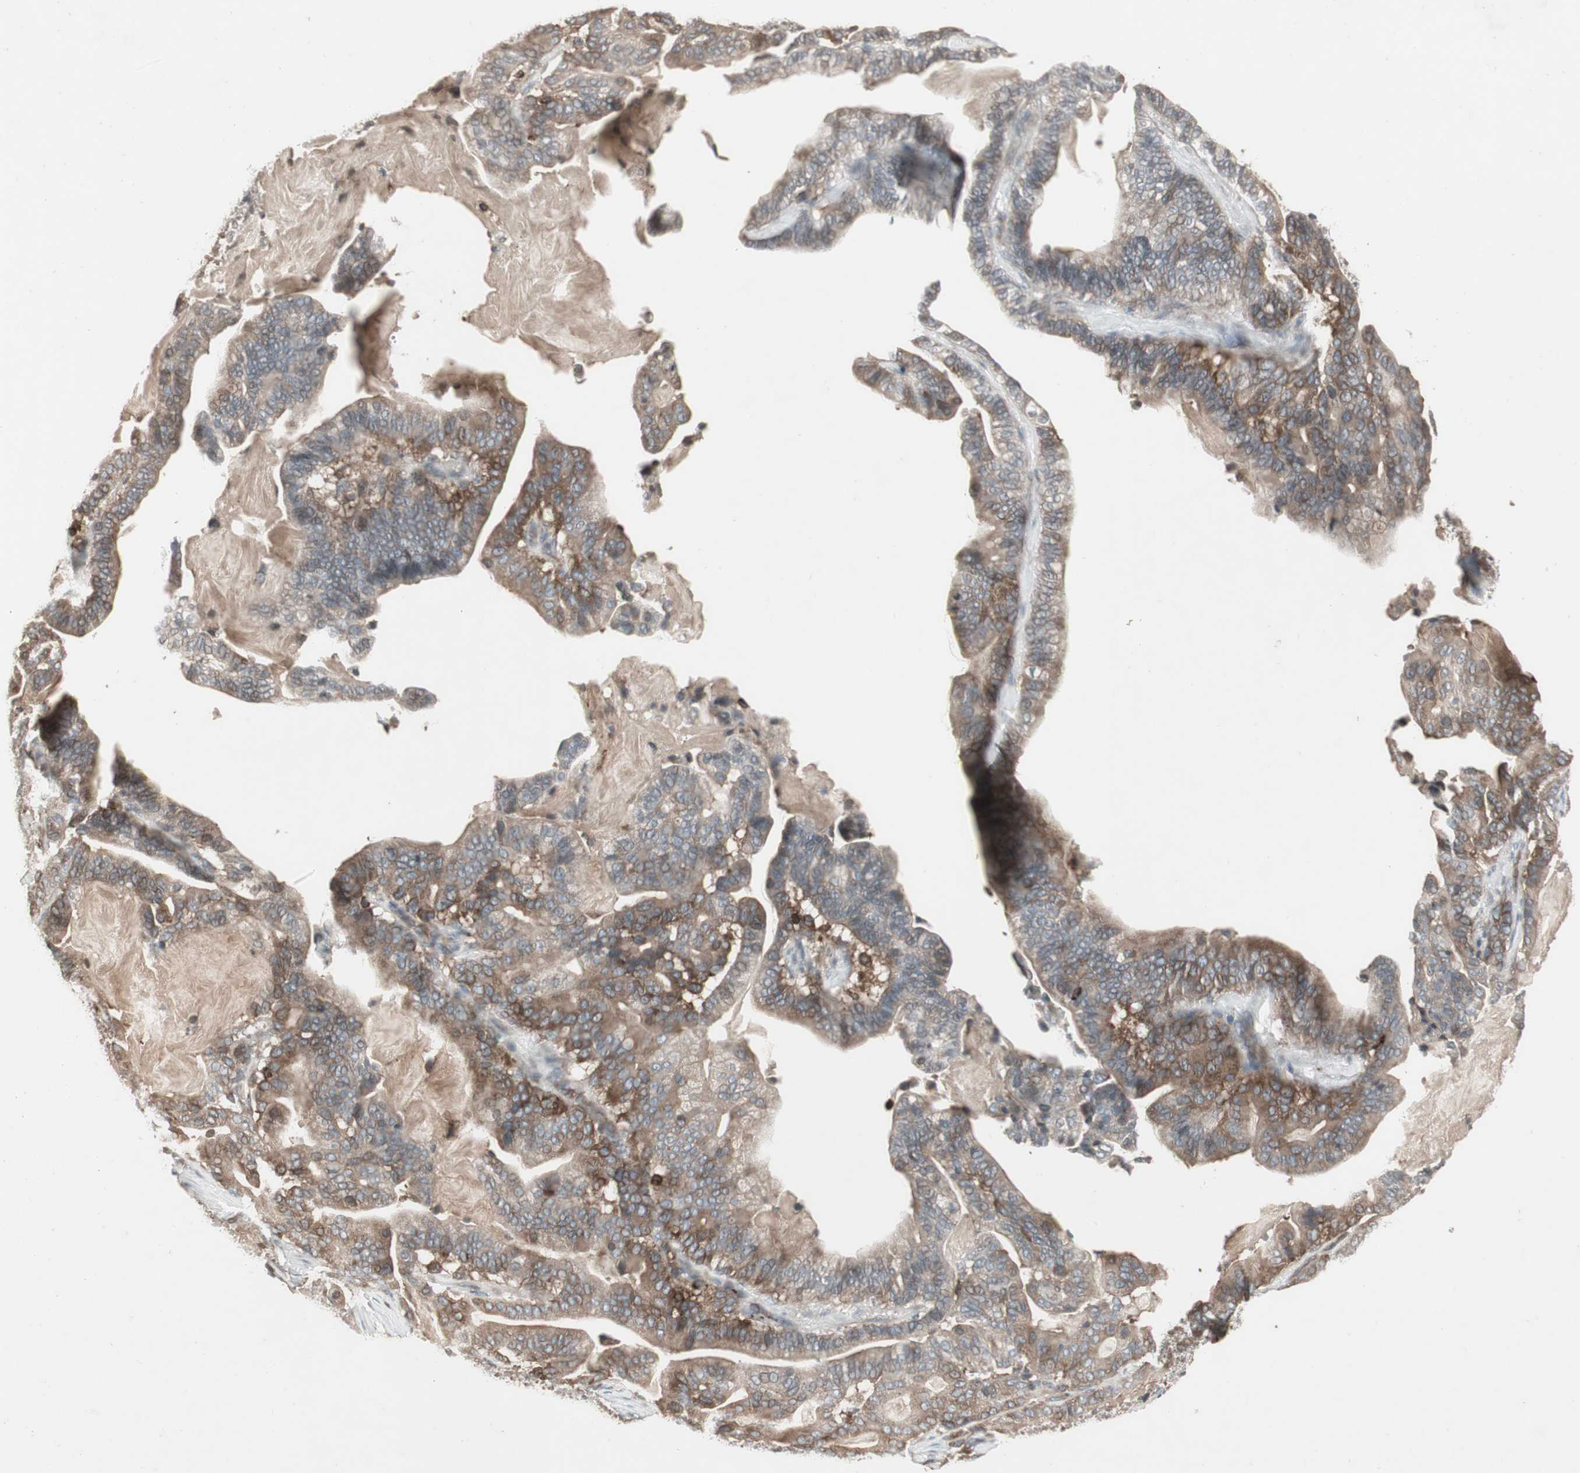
{"staining": {"intensity": "moderate", "quantity": "25%-75%", "location": "cytoplasmic/membranous"}, "tissue": "pancreatic cancer", "cell_type": "Tumor cells", "image_type": "cancer", "snomed": [{"axis": "morphology", "description": "Adenocarcinoma, NOS"}, {"axis": "topography", "description": "Pancreas"}], "caption": "A photomicrograph of human pancreatic adenocarcinoma stained for a protein shows moderate cytoplasmic/membranous brown staining in tumor cells. The staining is performed using DAB (3,3'-diaminobenzidine) brown chromogen to label protein expression. The nuclei are counter-stained blue using hematoxylin.", "gene": "ARHGEF1", "patient": {"sex": "male", "age": 63}}